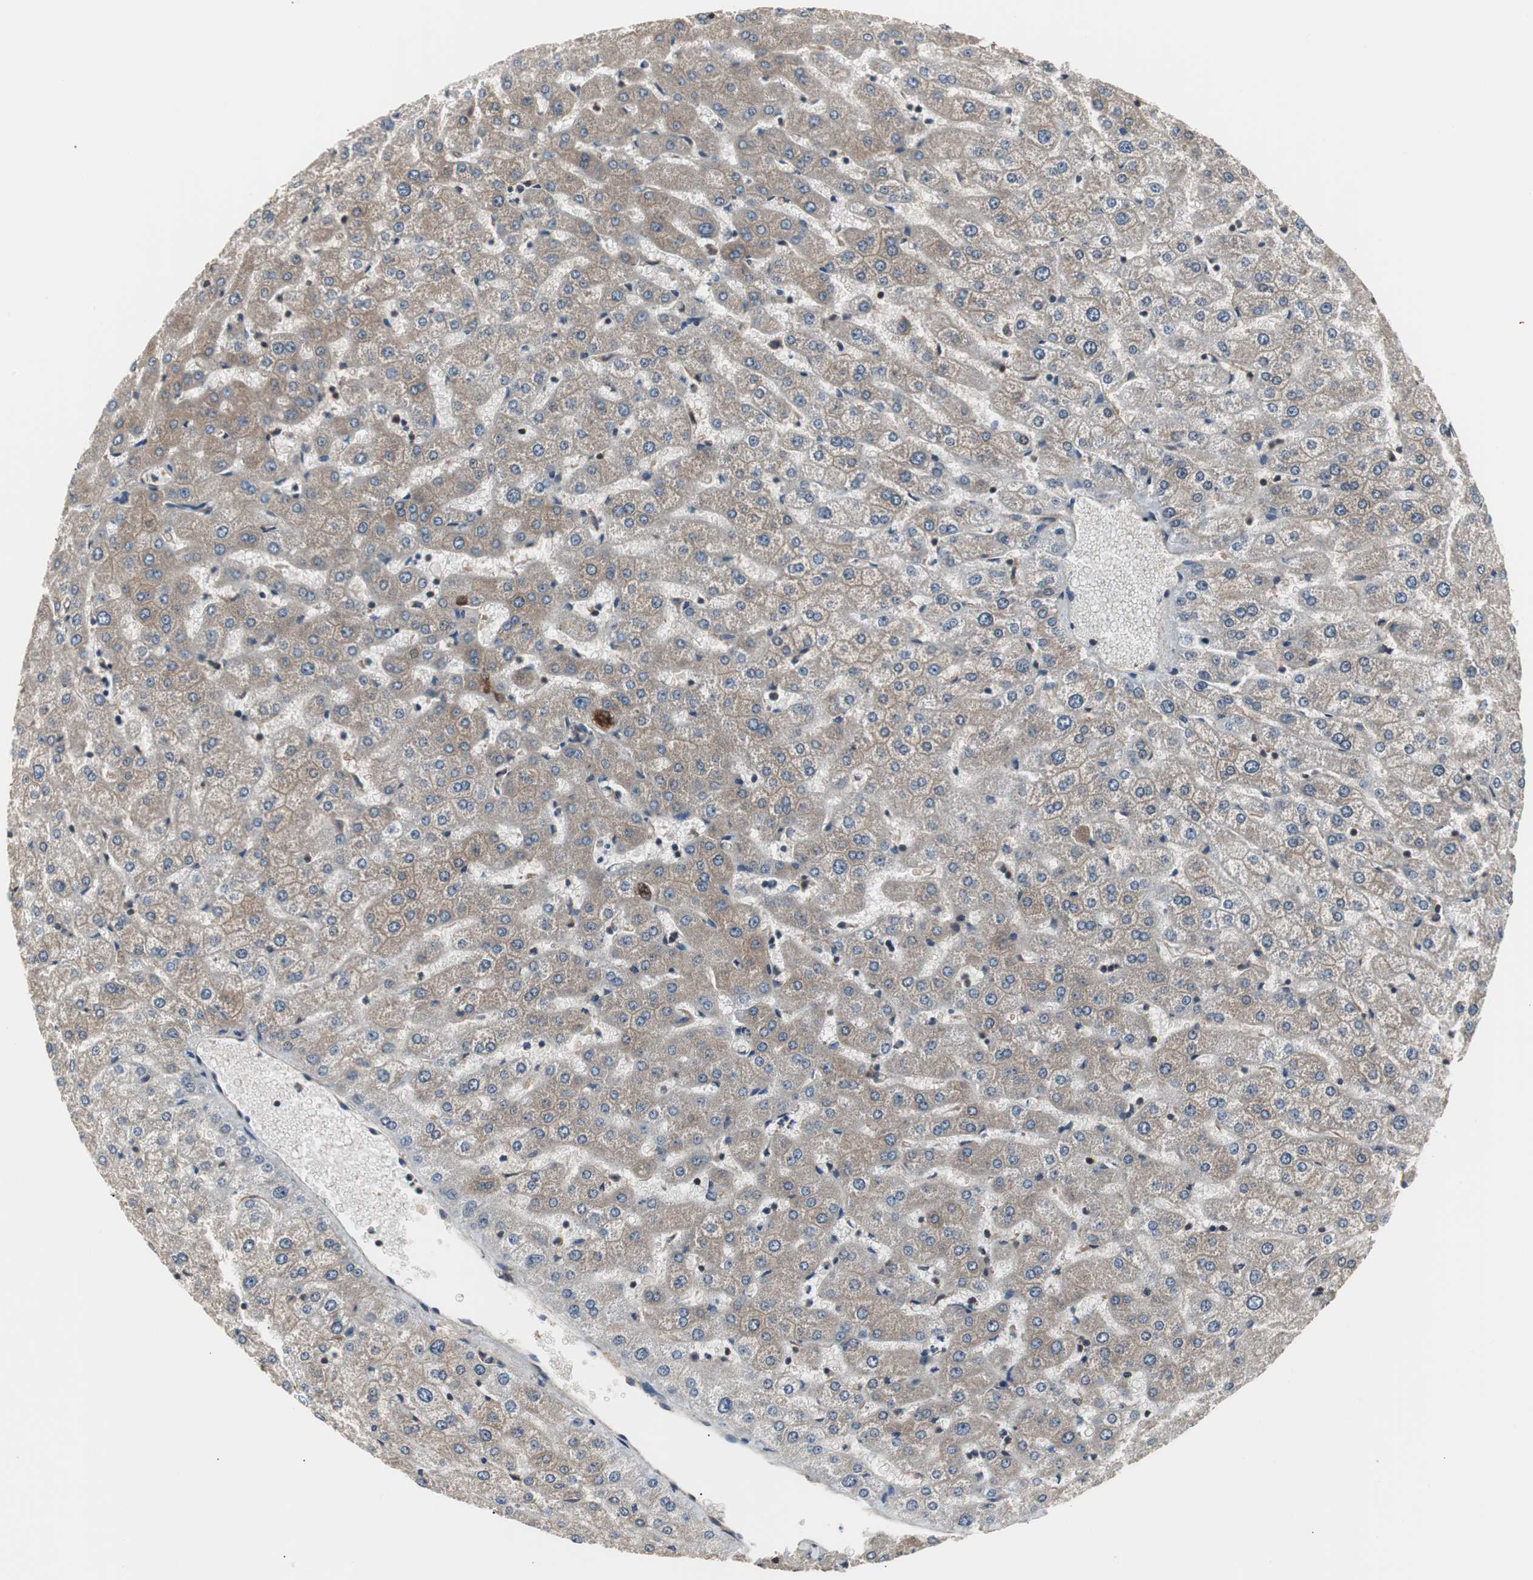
{"staining": {"intensity": "strong", "quantity": ">75%", "location": "cytoplasmic/membranous"}, "tissue": "liver", "cell_type": "Cholangiocytes", "image_type": "normal", "snomed": [{"axis": "morphology", "description": "Normal tissue, NOS"}, {"axis": "morphology", "description": "Fibrosis, NOS"}, {"axis": "topography", "description": "Liver"}], "caption": "A histopathology image of liver stained for a protein reveals strong cytoplasmic/membranous brown staining in cholangiocytes. (Brightfield microscopy of DAB IHC at high magnification).", "gene": "CAPNS1", "patient": {"sex": "female", "age": 29}}